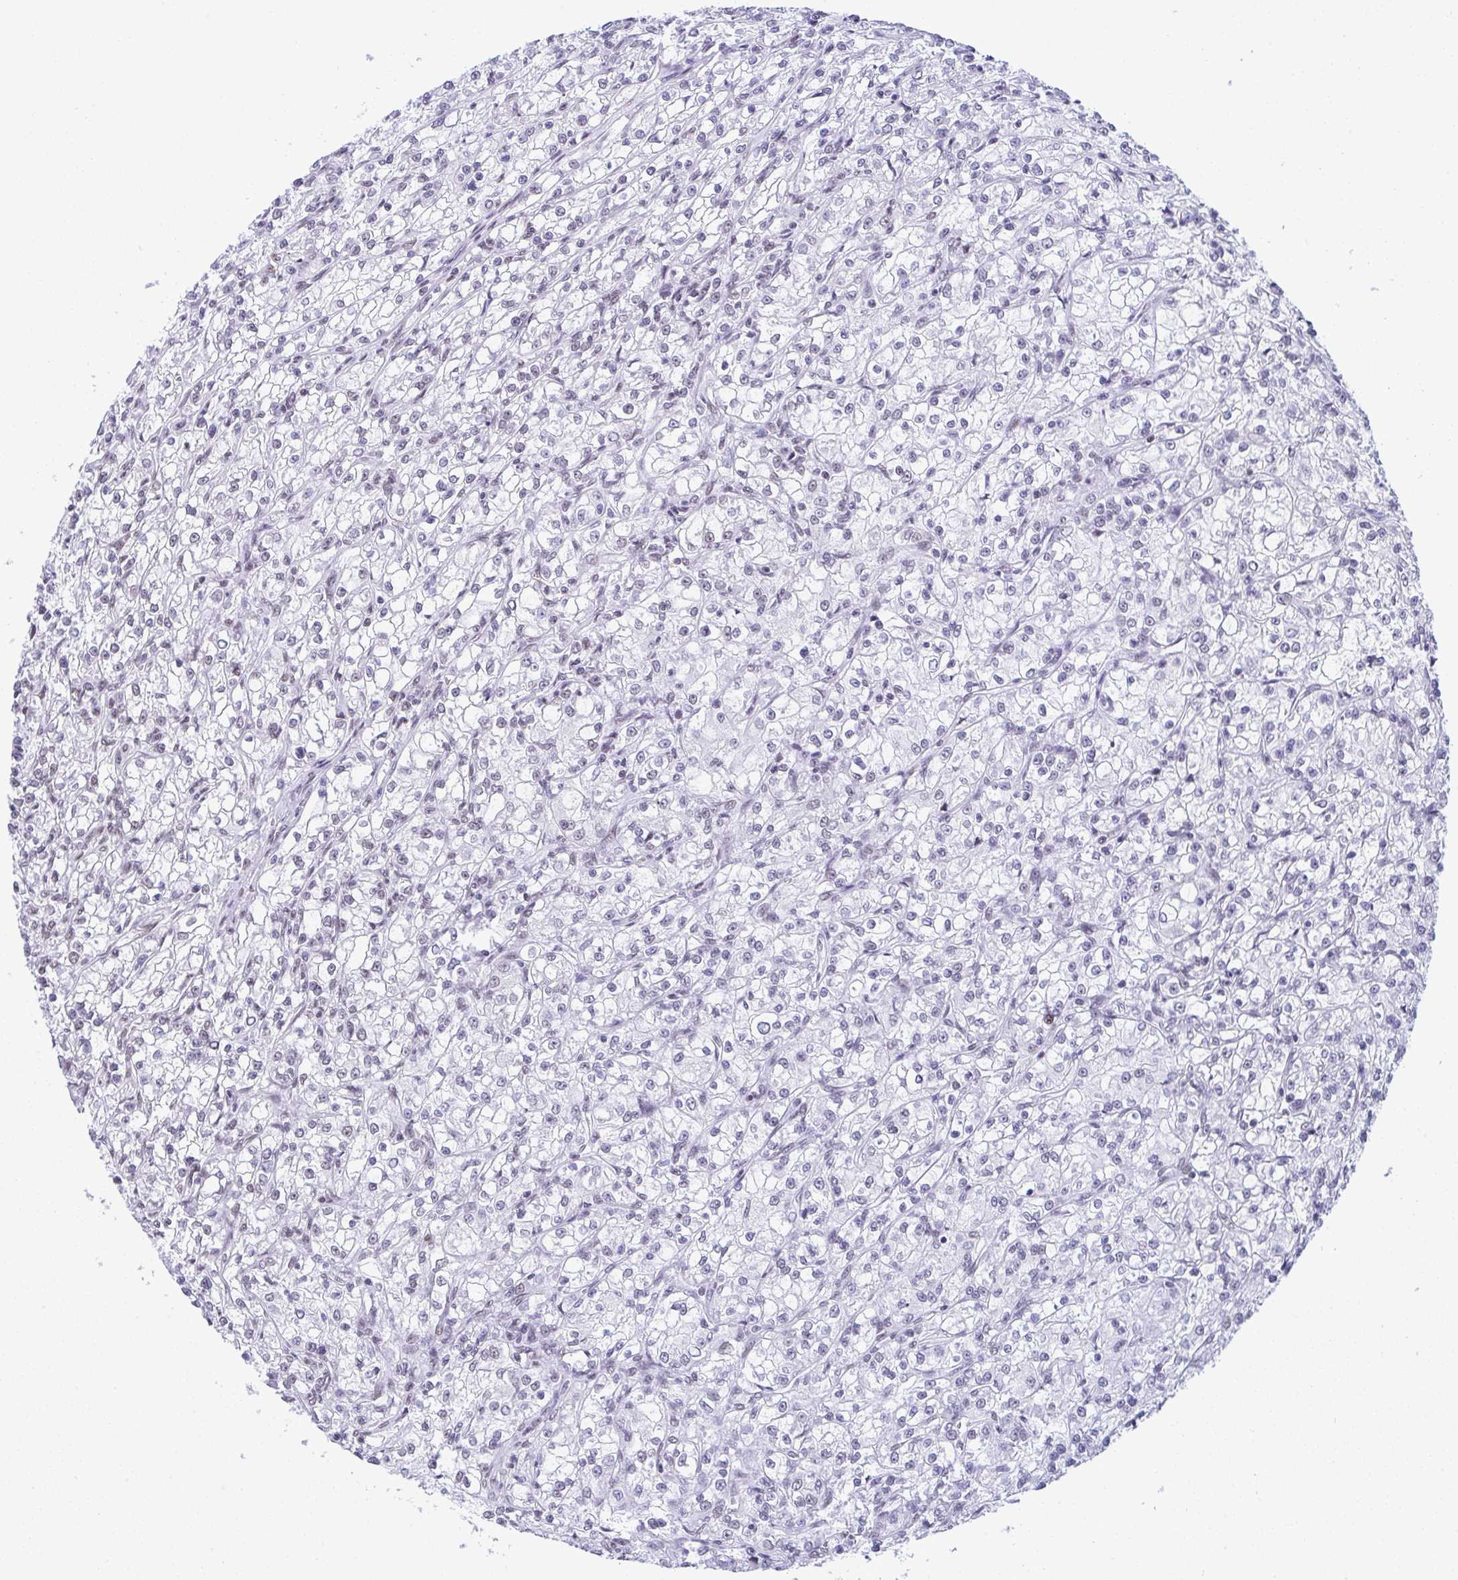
{"staining": {"intensity": "weak", "quantity": "25%-75%", "location": "nuclear"}, "tissue": "renal cancer", "cell_type": "Tumor cells", "image_type": "cancer", "snomed": [{"axis": "morphology", "description": "Adenocarcinoma, NOS"}, {"axis": "topography", "description": "Kidney"}], "caption": "Immunohistochemical staining of human adenocarcinoma (renal) demonstrates weak nuclear protein positivity in about 25%-75% of tumor cells.", "gene": "DDX52", "patient": {"sex": "female", "age": 59}}